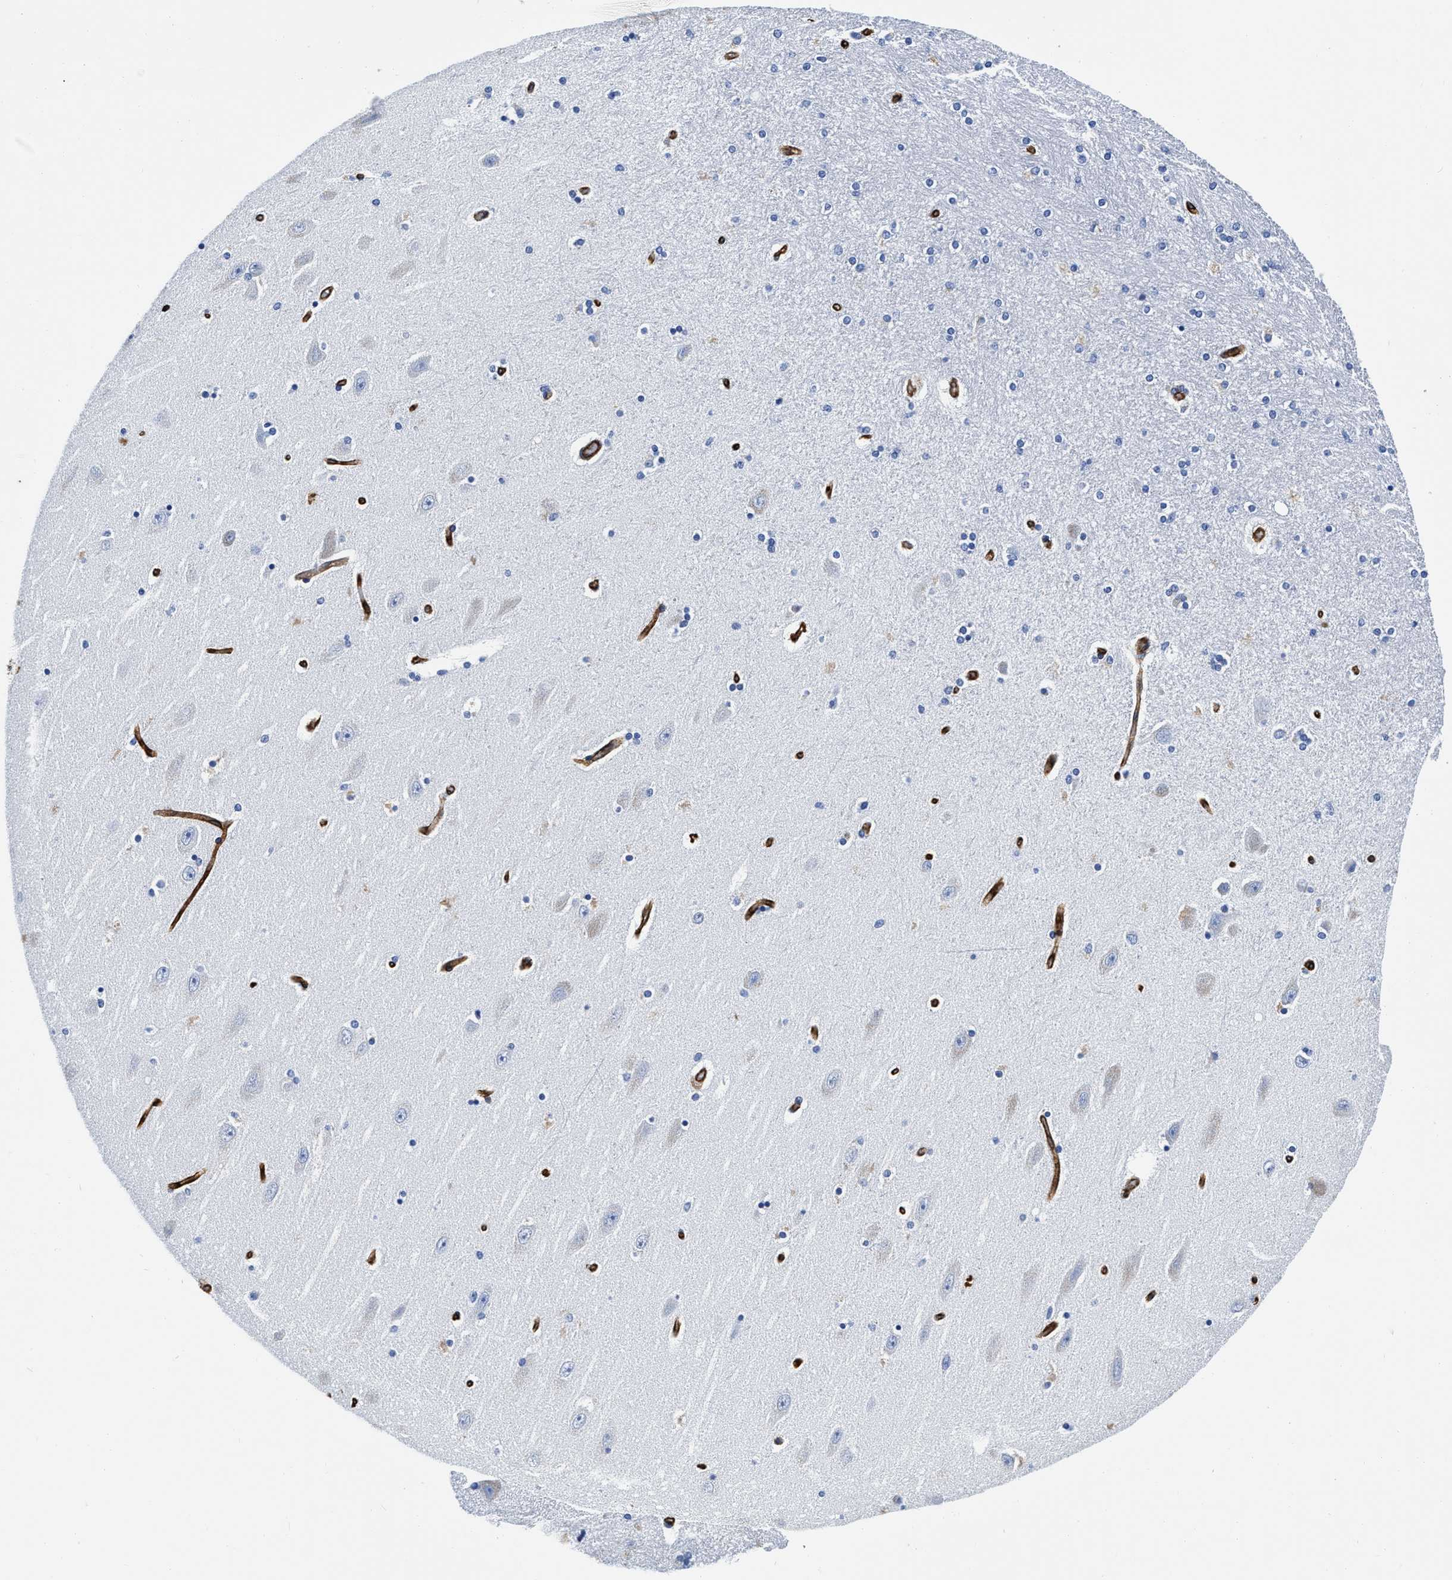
{"staining": {"intensity": "negative", "quantity": "none", "location": "none"}, "tissue": "hippocampus", "cell_type": "Glial cells", "image_type": "normal", "snomed": [{"axis": "morphology", "description": "Normal tissue, NOS"}, {"axis": "topography", "description": "Hippocampus"}], "caption": "Immunohistochemistry (IHC) of benign hippocampus displays no expression in glial cells.", "gene": "TVP23B", "patient": {"sex": "female", "age": 54}}